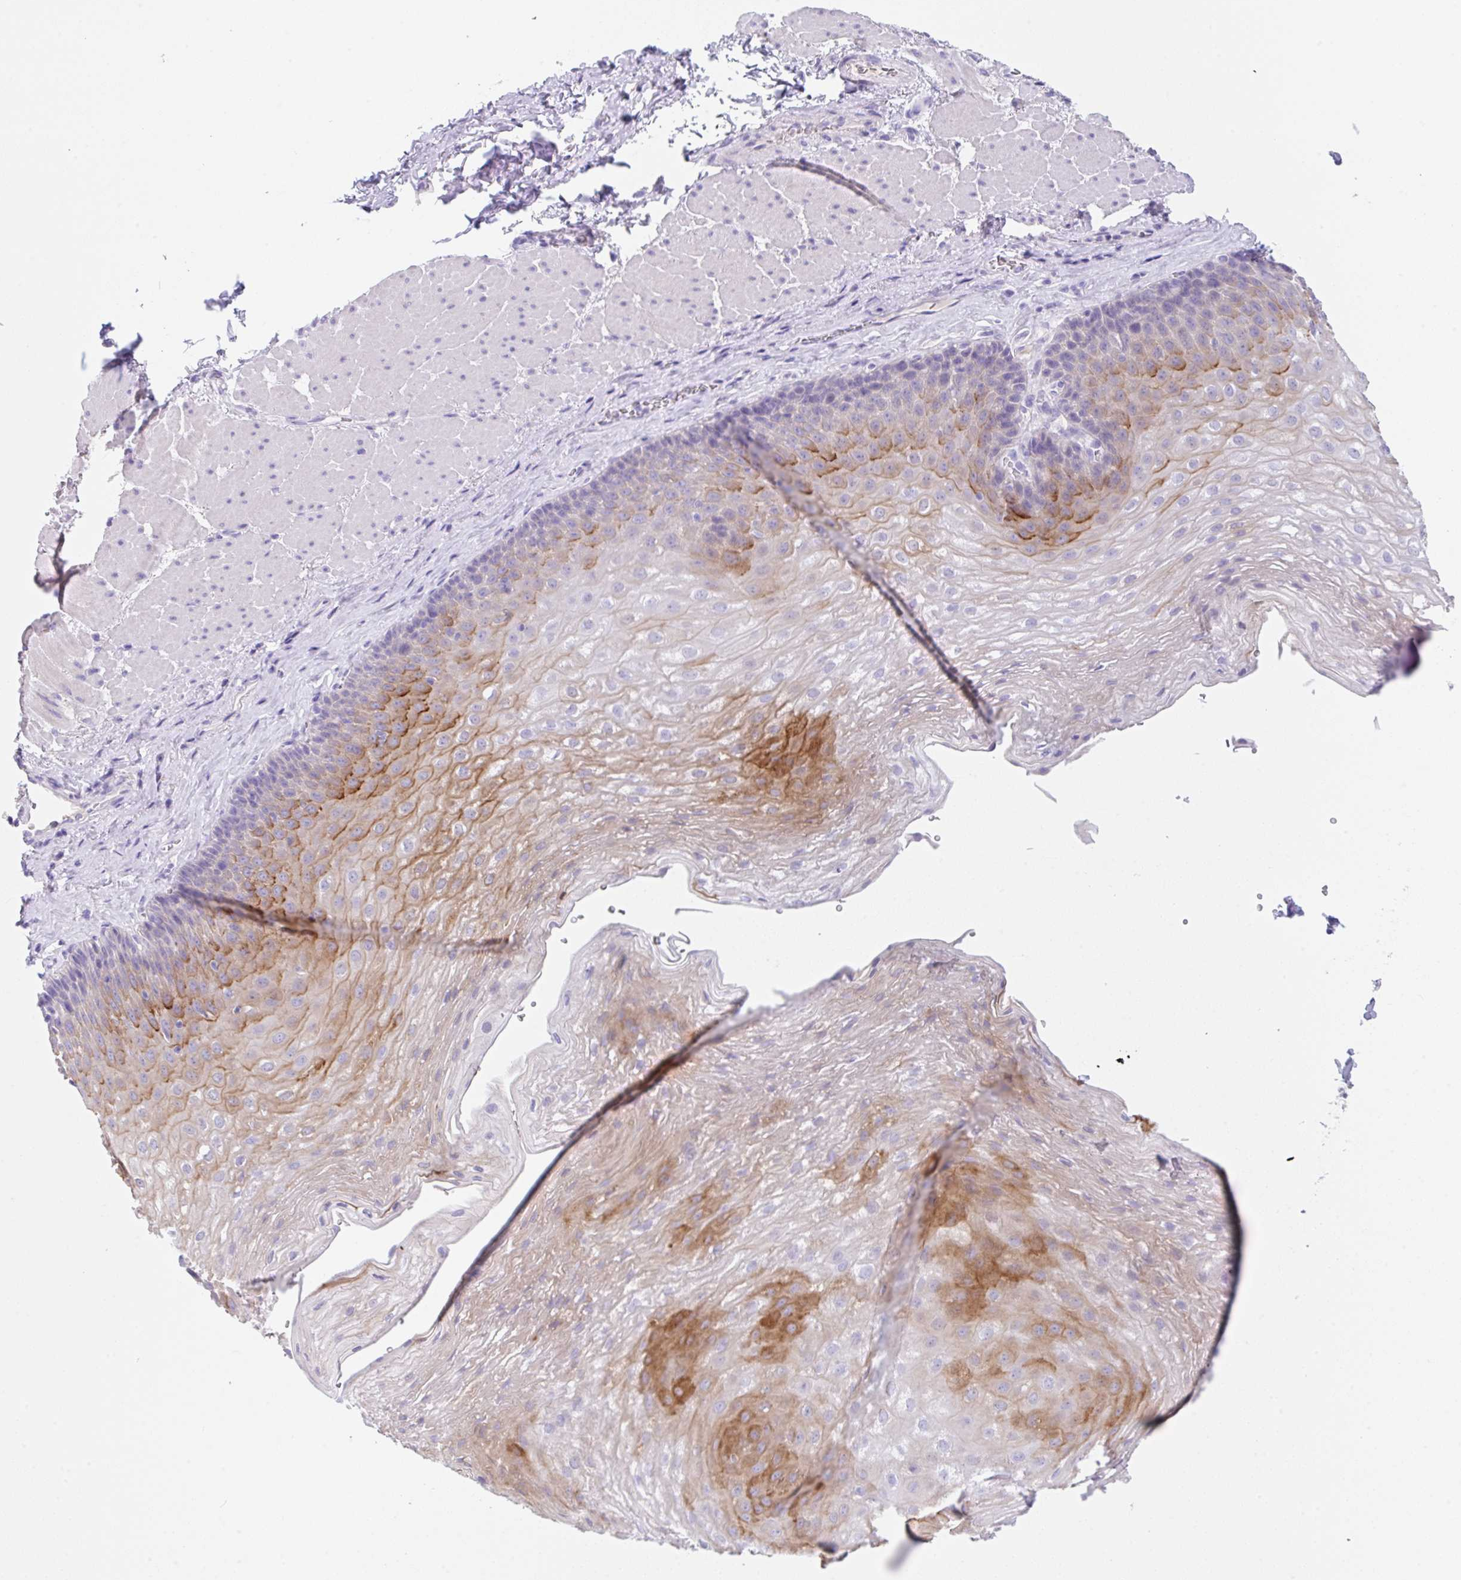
{"staining": {"intensity": "moderate", "quantity": "<25%", "location": "cytoplasmic/membranous"}, "tissue": "esophagus", "cell_type": "Squamous epithelial cells", "image_type": "normal", "snomed": [{"axis": "morphology", "description": "Normal tissue, NOS"}, {"axis": "topography", "description": "Esophagus"}], "caption": "The image exhibits immunohistochemical staining of benign esophagus. There is moderate cytoplasmic/membranous expression is seen in approximately <25% of squamous epithelial cells. (Brightfield microscopy of DAB IHC at high magnification).", "gene": "KLK8", "patient": {"sex": "female", "age": 66}}